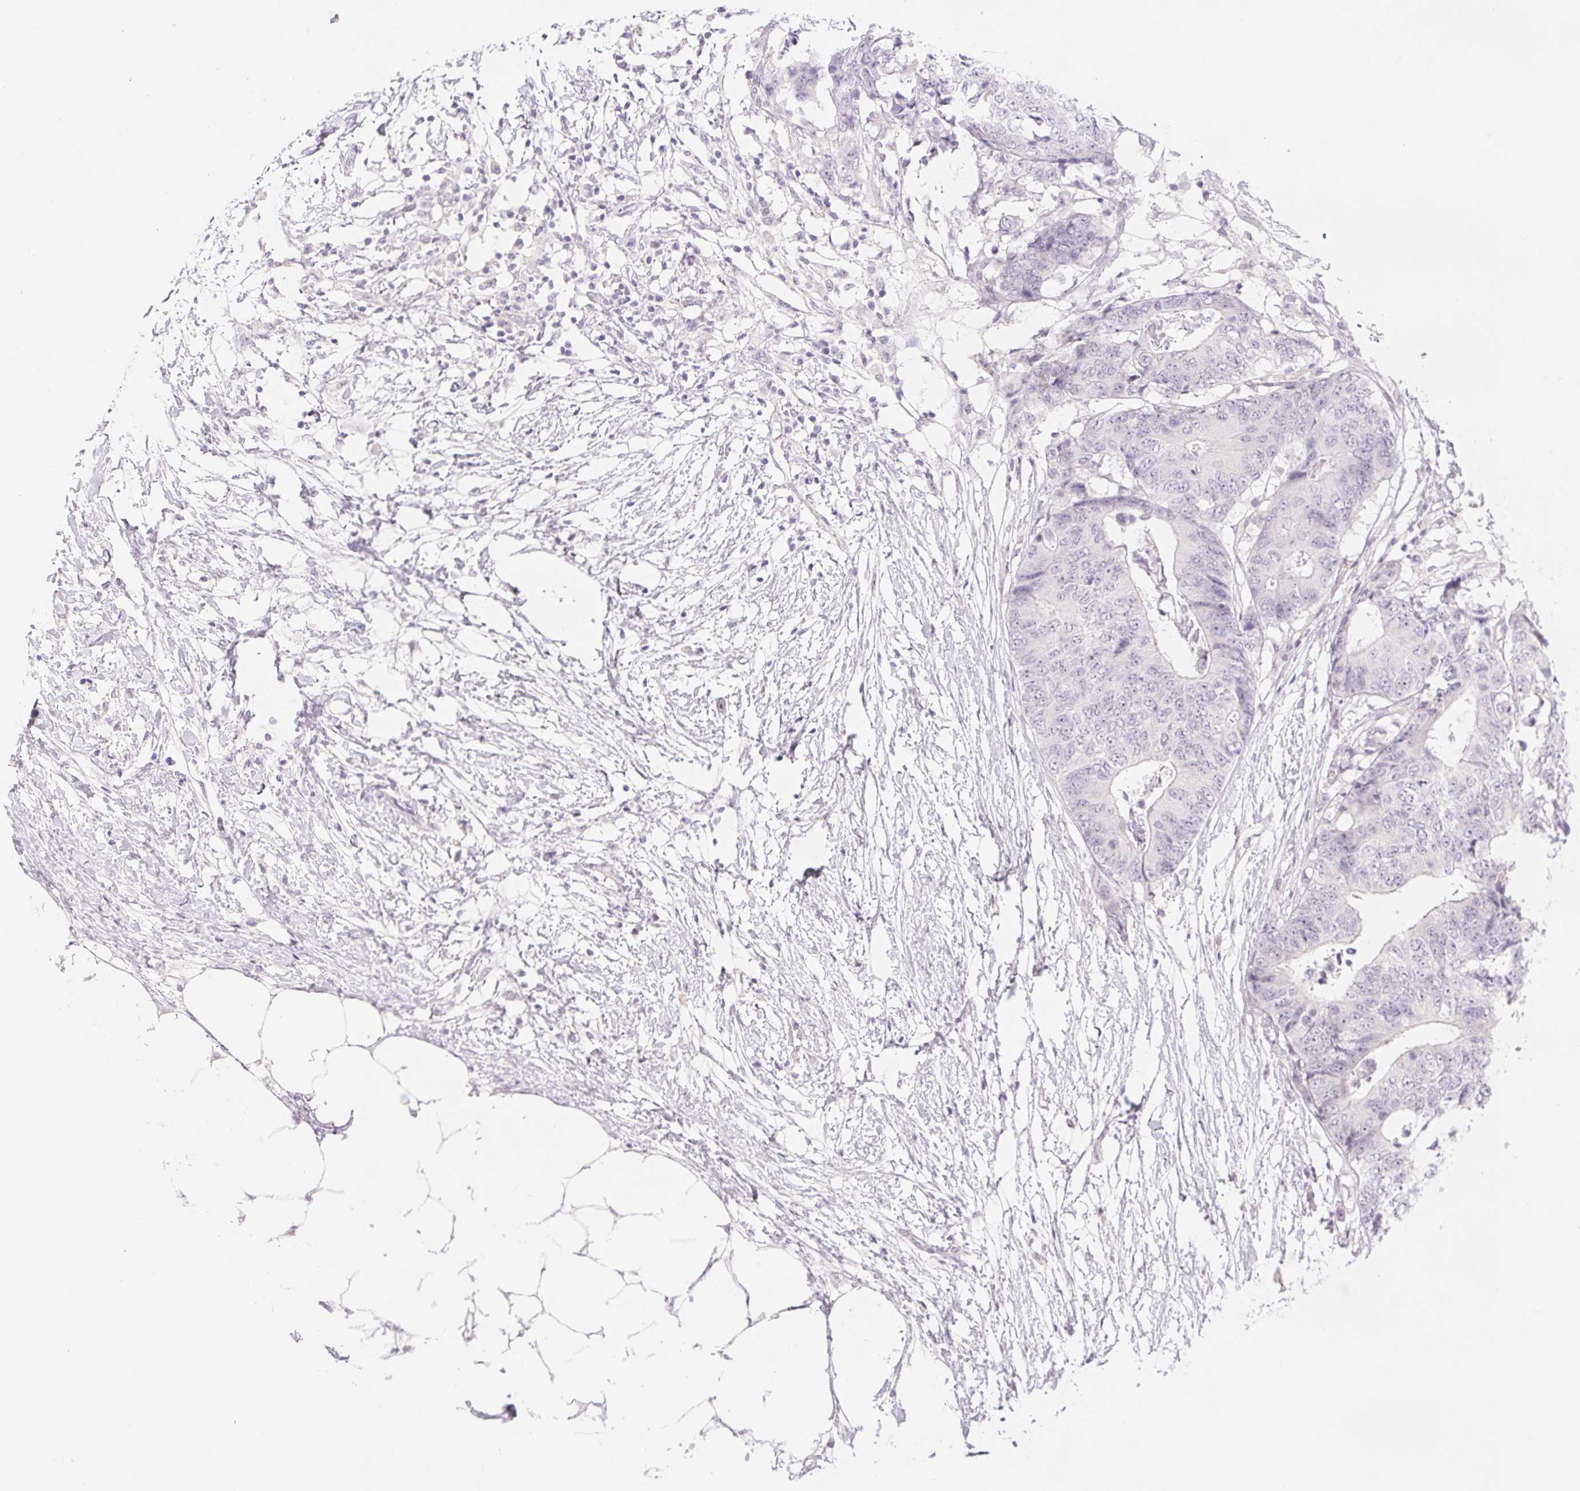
{"staining": {"intensity": "negative", "quantity": "none", "location": "none"}, "tissue": "colorectal cancer", "cell_type": "Tumor cells", "image_type": "cancer", "snomed": [{"axis": "morphology", "description": "Adenocarcinoma, NOS"}, {"axis": "topography", "description": "Colon"}], "caption": "DAB (3,3'-diaminobenzidine) immunohistochemical staining of adenocarcinoma (colorectal) demonstrates no significant positivity in tumor cells.", "gene": "MORC1", "patient": {"sex": "female", "age": 48}}